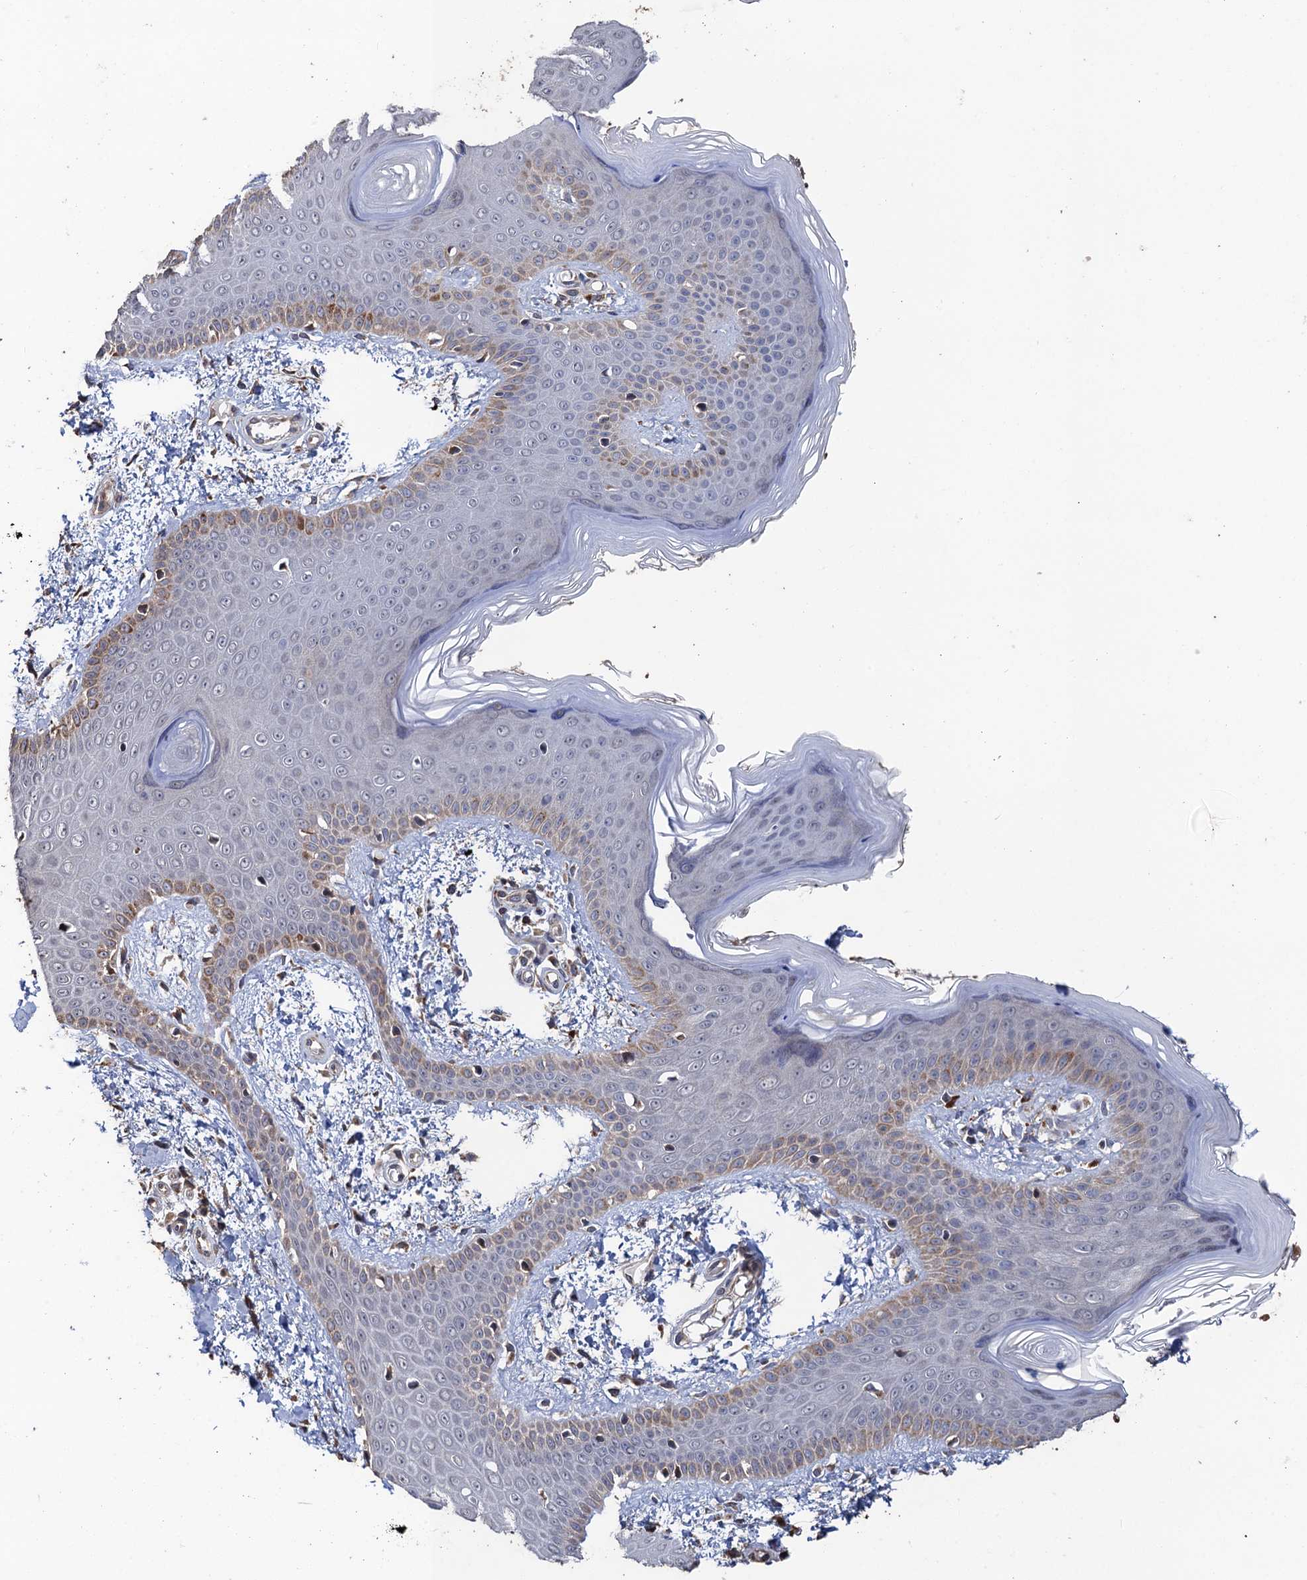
{"staining": {"intensity": "moderate", "quantity": ">75%", "location": "cytoplasmic/membranous"}, "tissue": "skin", "cell_type": "Fibroblasts", "image_type": "normal", "snomed": [{"axis": "morphology", "description": "Normal tissue, NOS"}, {"axis": "topography", "description": "Skin"}], "caption": "Skin stained with immunohistochemistry (IHC) shows moderate cytoplasmic/membranous expression in approximately >75% of fibroblasts.", "gene": "BMERB1", "patient": {"sex": "male", "age": 37}}